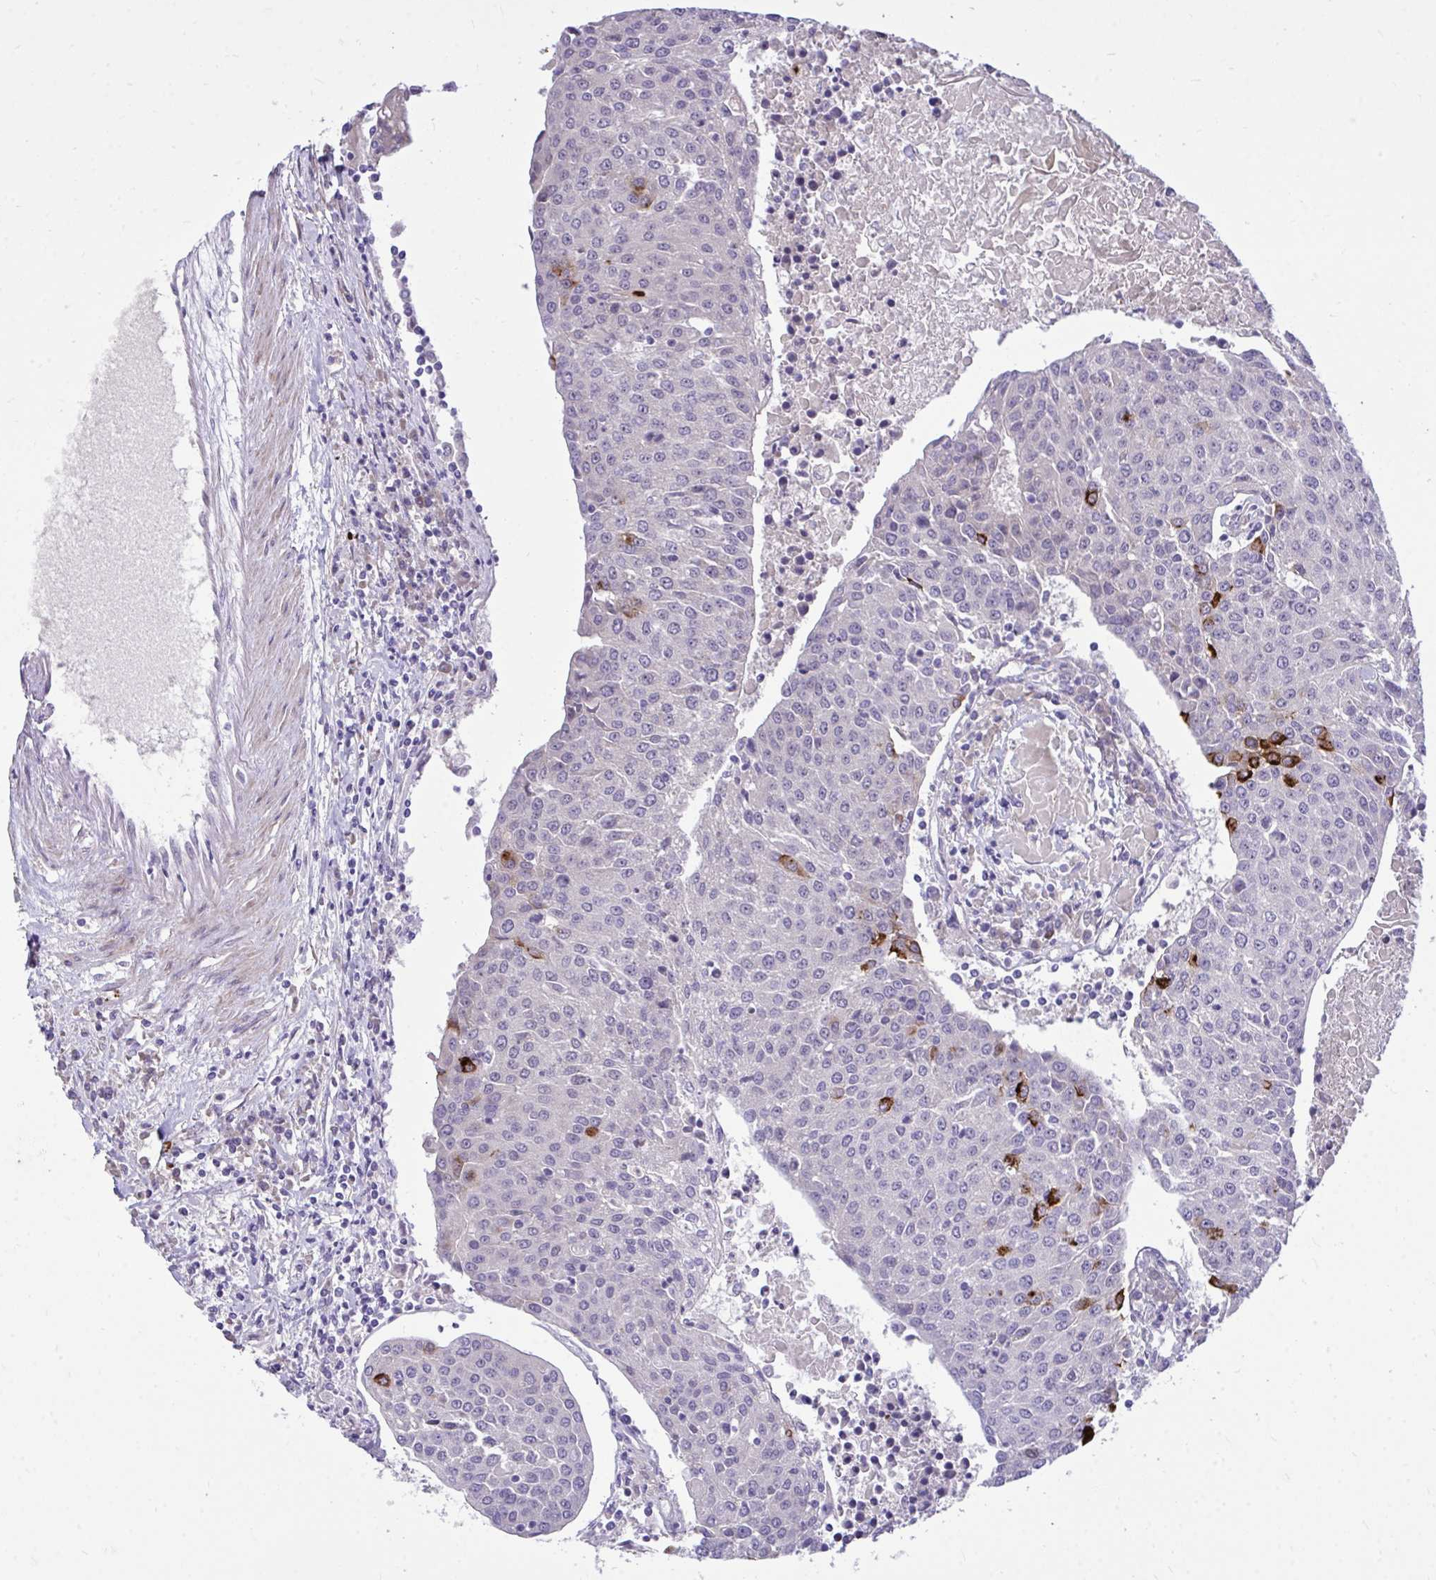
{"staining": {"intensity": "strong", "quantity": "<25%", "location": "cytoplasmic/membranous"}, "tissue": "urothelial cancer", "cell_type": "Tumor cells", "image_type": "cancer", "snomed": [{"axis": "morphology", "description": "Urothelial carcinoma, High grade"}, {"axis": "topography", "description": "Urinary bladder"}], "caption": "About <25% of tumor cells in urothelial carcinoma (high-grade) reveal strong cytoplasmic/membranous protein expression as visualized by brown immunohistochemical staining.", "gene": "HMBOX1", "patient": {"sex": "female", "age": 85}}